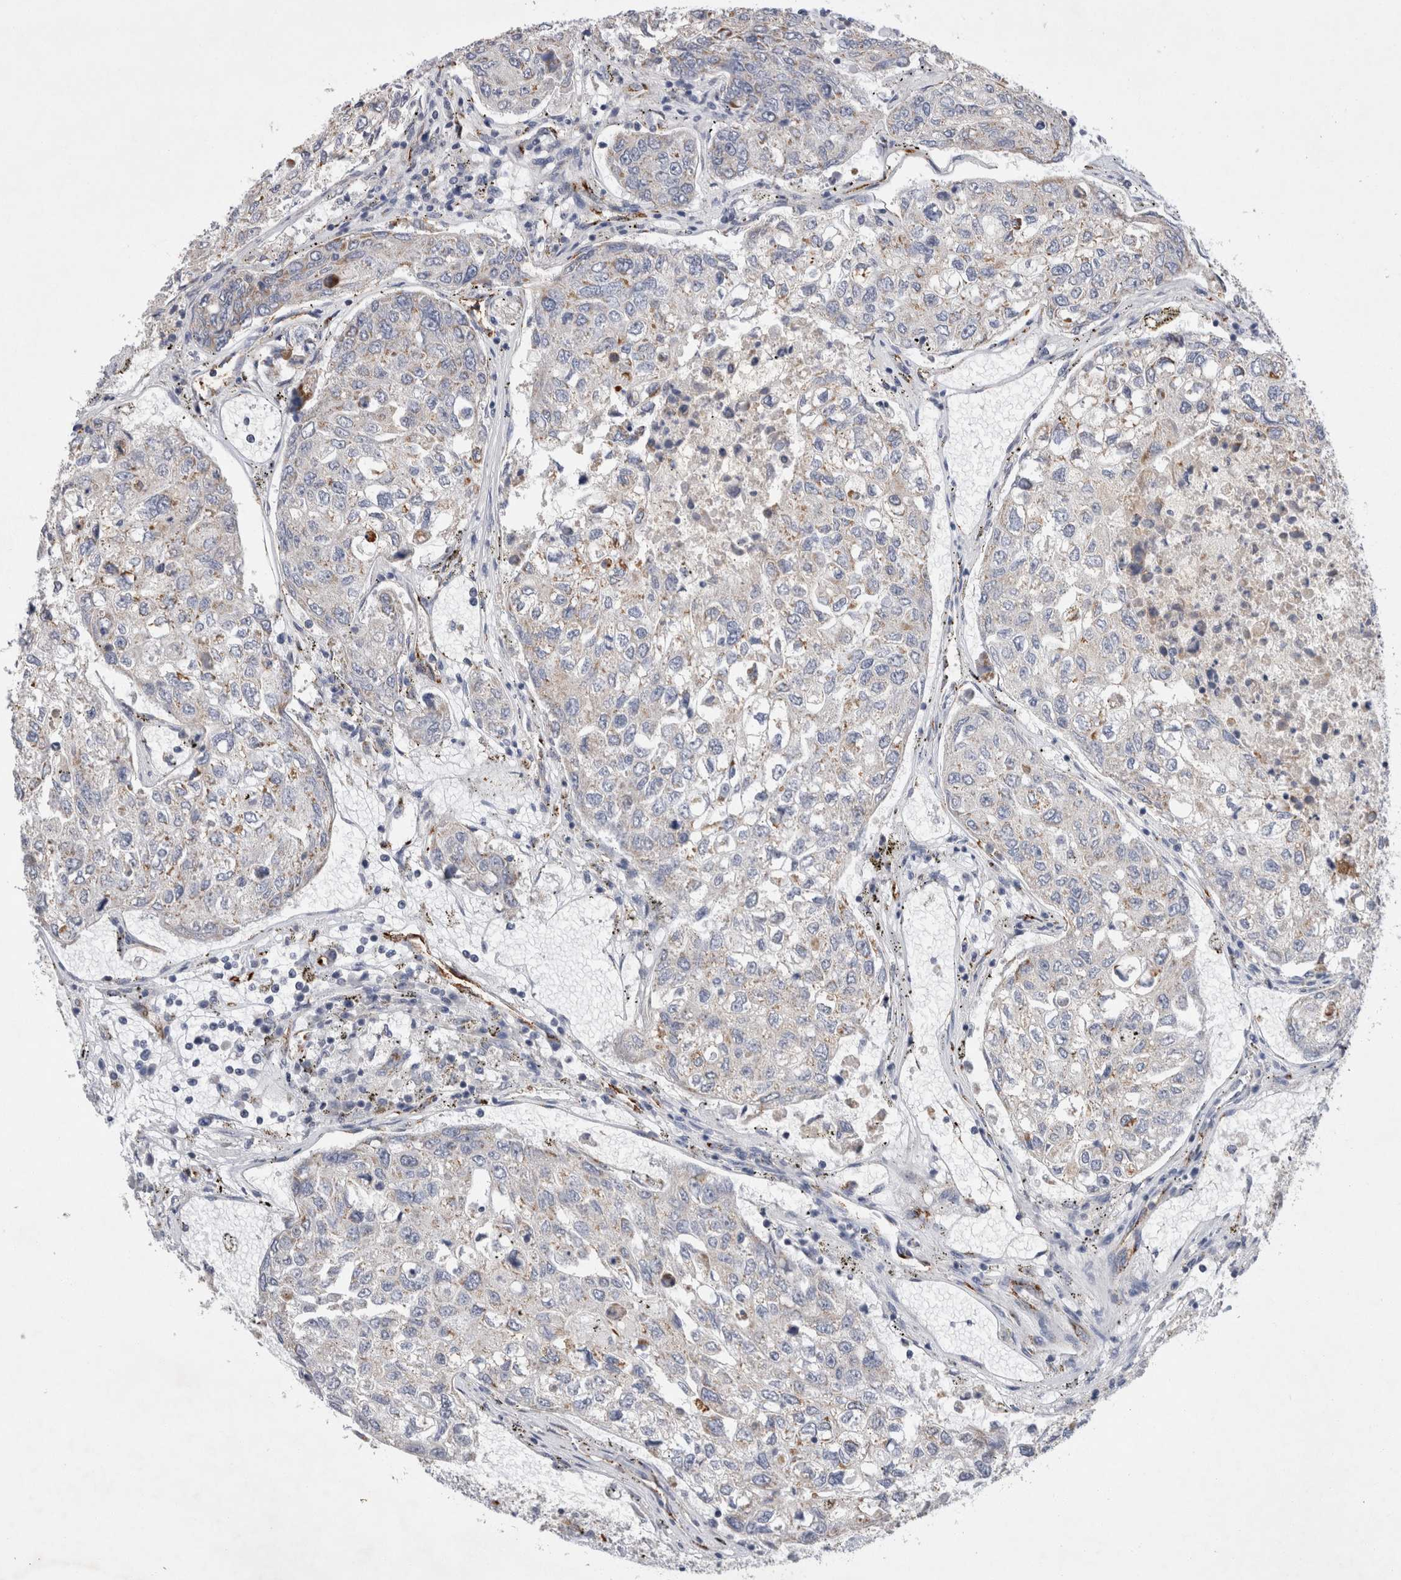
{"staining": {"intensity": "weak", "quantity": ">75%", "location": "cytoplasmic/membranous"}, "tissue": "urothelial cancer", "cell_type": "Tumor cells", "image_type": "cancer", "snomed": [{"axis": "morphology", "description": "Urothelial carcinoma, High grade"}, {"axis": "topography", "description": "Lymph node"}, {"axis": "topography", "description": "Urinary bladder"}], "caption": "Protein expression by immunohistochemistry reveals weak cytoplasmic/membranous expression in about >75% of tumor cells in urothelial cancer. The staining was performed using DAB (3,3'-diaminobenzidine), with brown indicating positive protein expression. Nuclei are stained blue with hematoxylin.", "gene": "IARS2", "patient": {"sex": "male", "age": 51}}